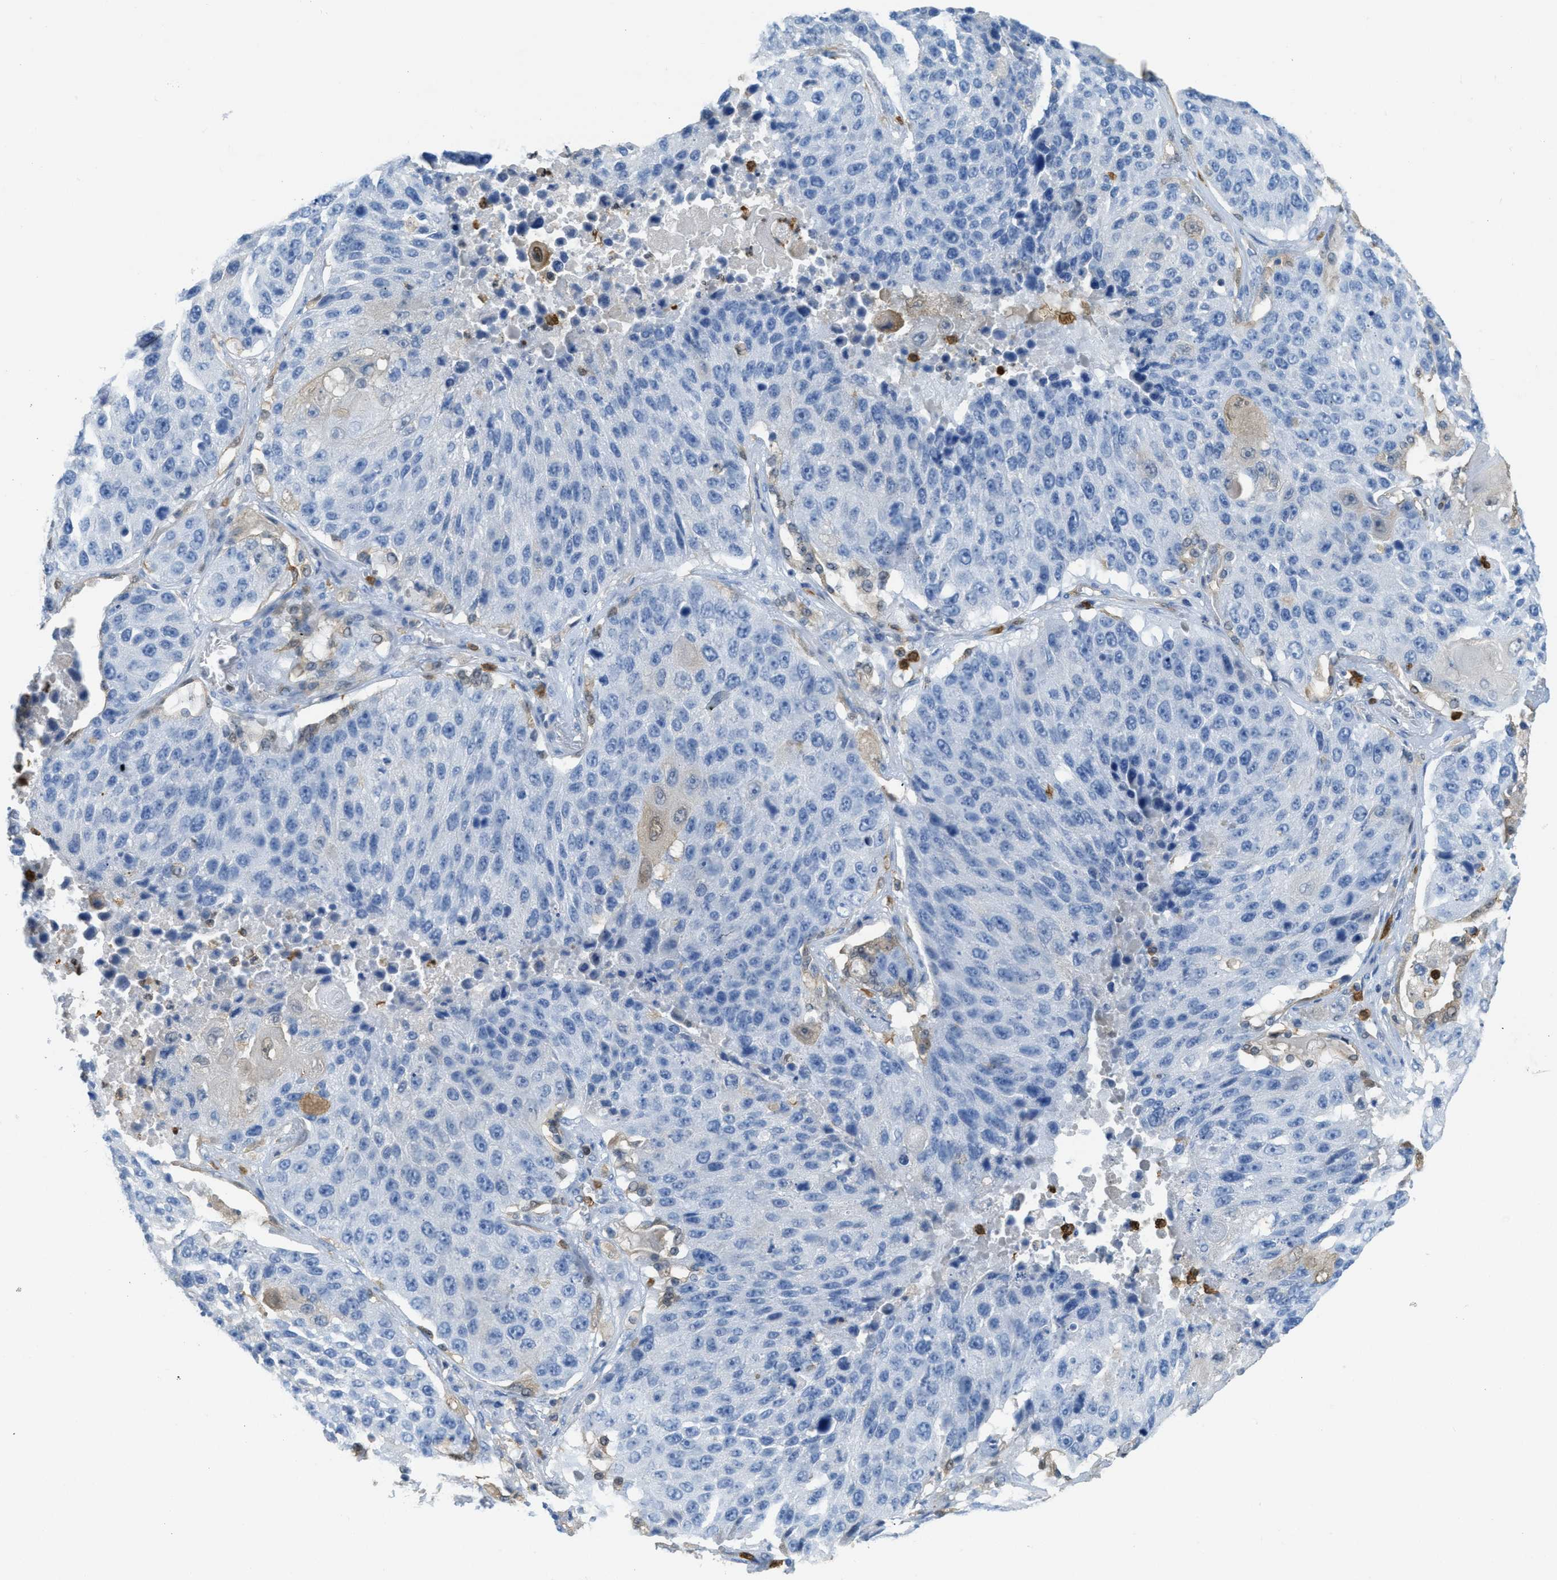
{"staining": {"intensity": "negative", "quantity": "none", "location": "none"}, "tissue": "lung cancer", "cell_type": "Tumor cells", "image_type": "cancer", "snomed": [{"axis": "morphology", "description": "Squamous cell carcinoma, NOS"}, {"axis": "topography", "description": "Lung"}], "caption": "Tumor cells are negative for brown protein staining in lung cancer. (DAB (3,3'-diaminobenzidine) IHC visualized using brightfield microscopy, high magnification).", "gene": "SERPINB1", "patient": {"sex": "male", "age": 61}}